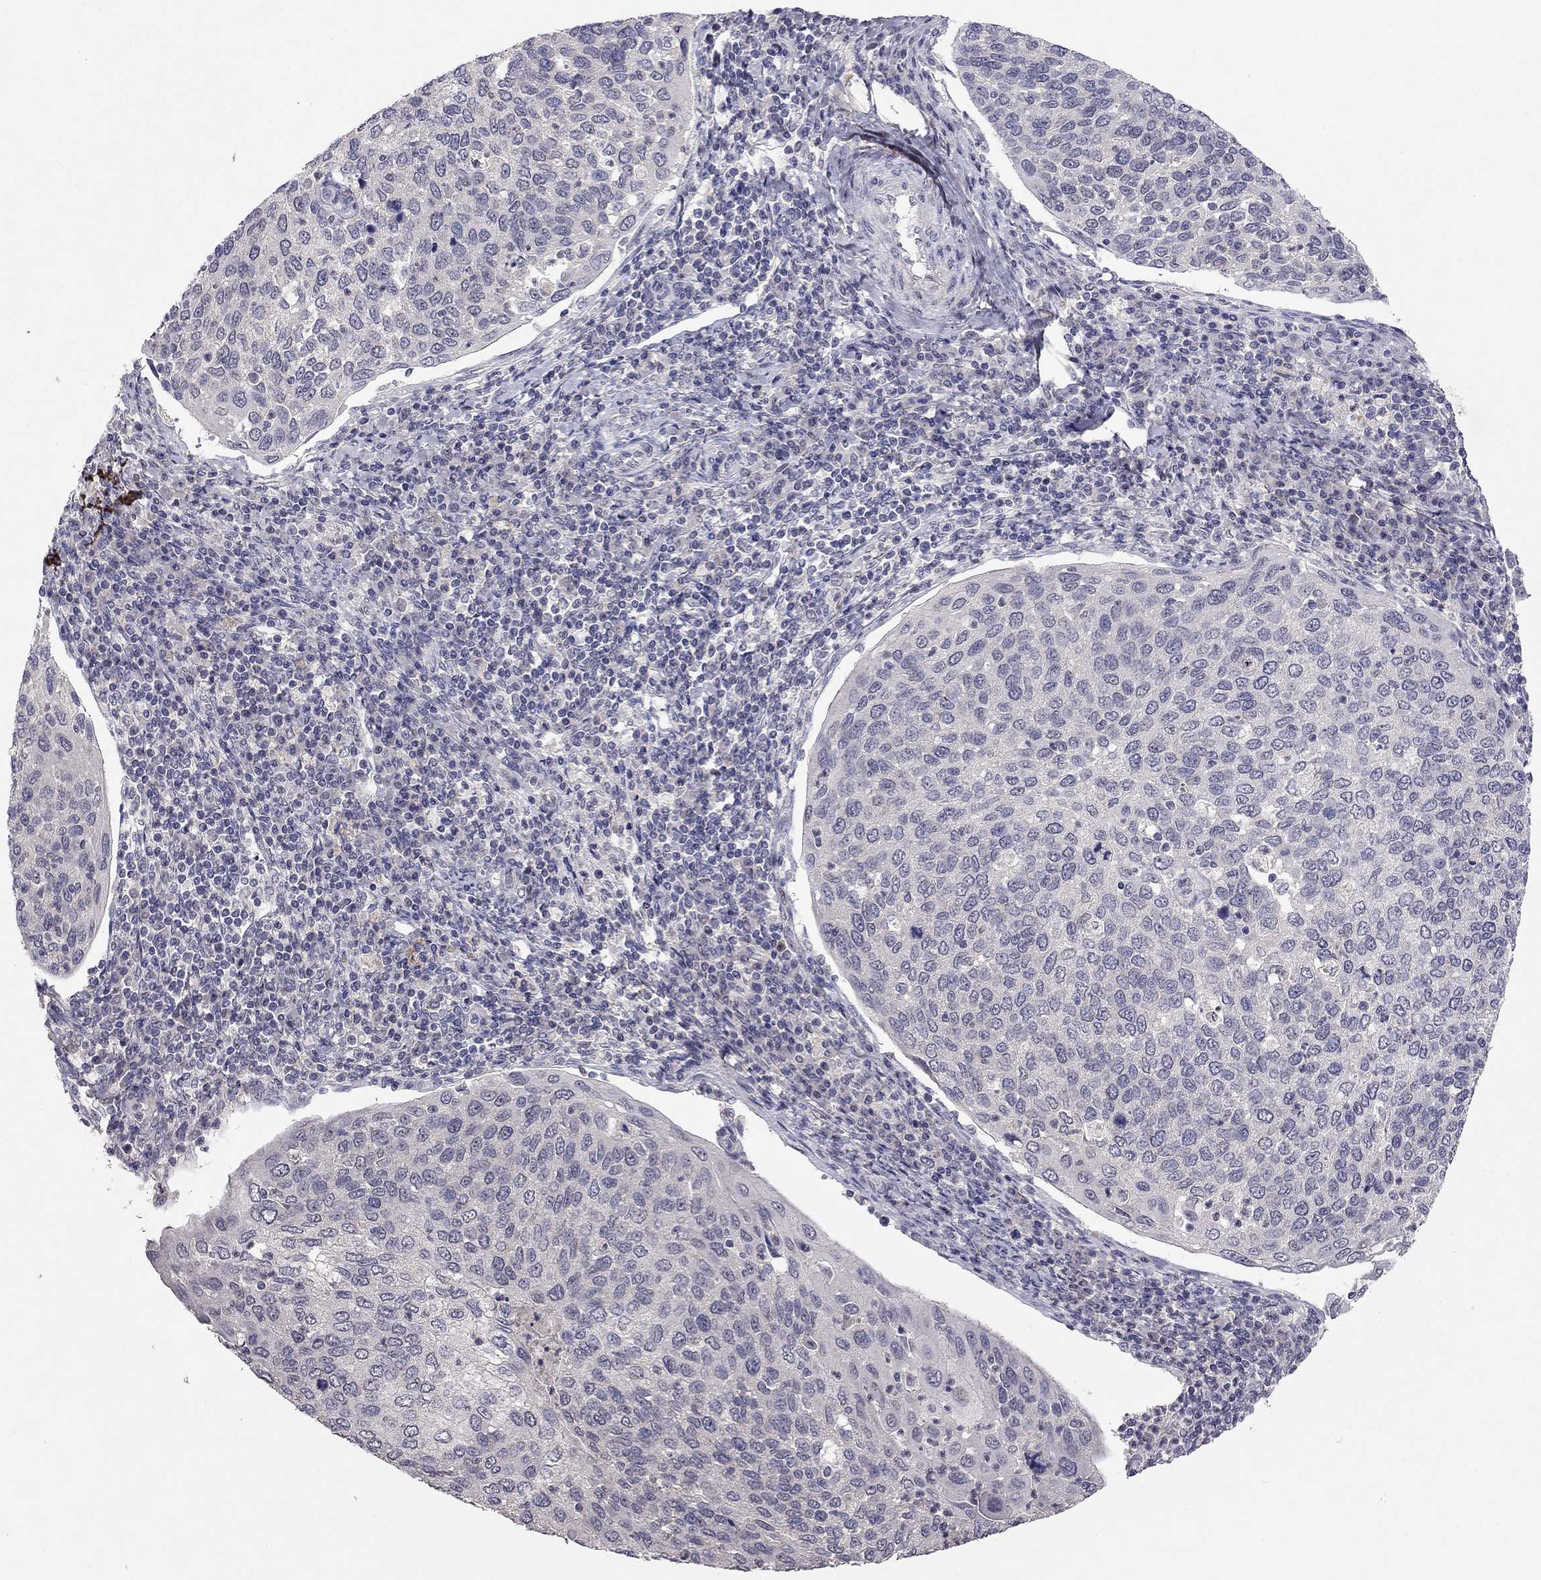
{"staining": {"intensity": "negative", "quantity": "none", "location": "none"}, "tissue": "cervical cancer", "cell_type": "Tumor cells", "image_type": "cancer", "snomed": [{"axis": "morphology", "description": "Squamous cell carcinoma, NOS"}, {"axis": "topography", "description": "Cervix"}], "caption": "Cervical squamous cell carcinoma was stained to show a protein in brown. There is no significant staining in tumor cells. (DAB (3,3'-diaminobenzidine) immunohistochemistry (IHC) visualized using brightfield microscopy, high magnification).", "gene": "ESR2", "patient": {"sex": "female", "age": 54}}